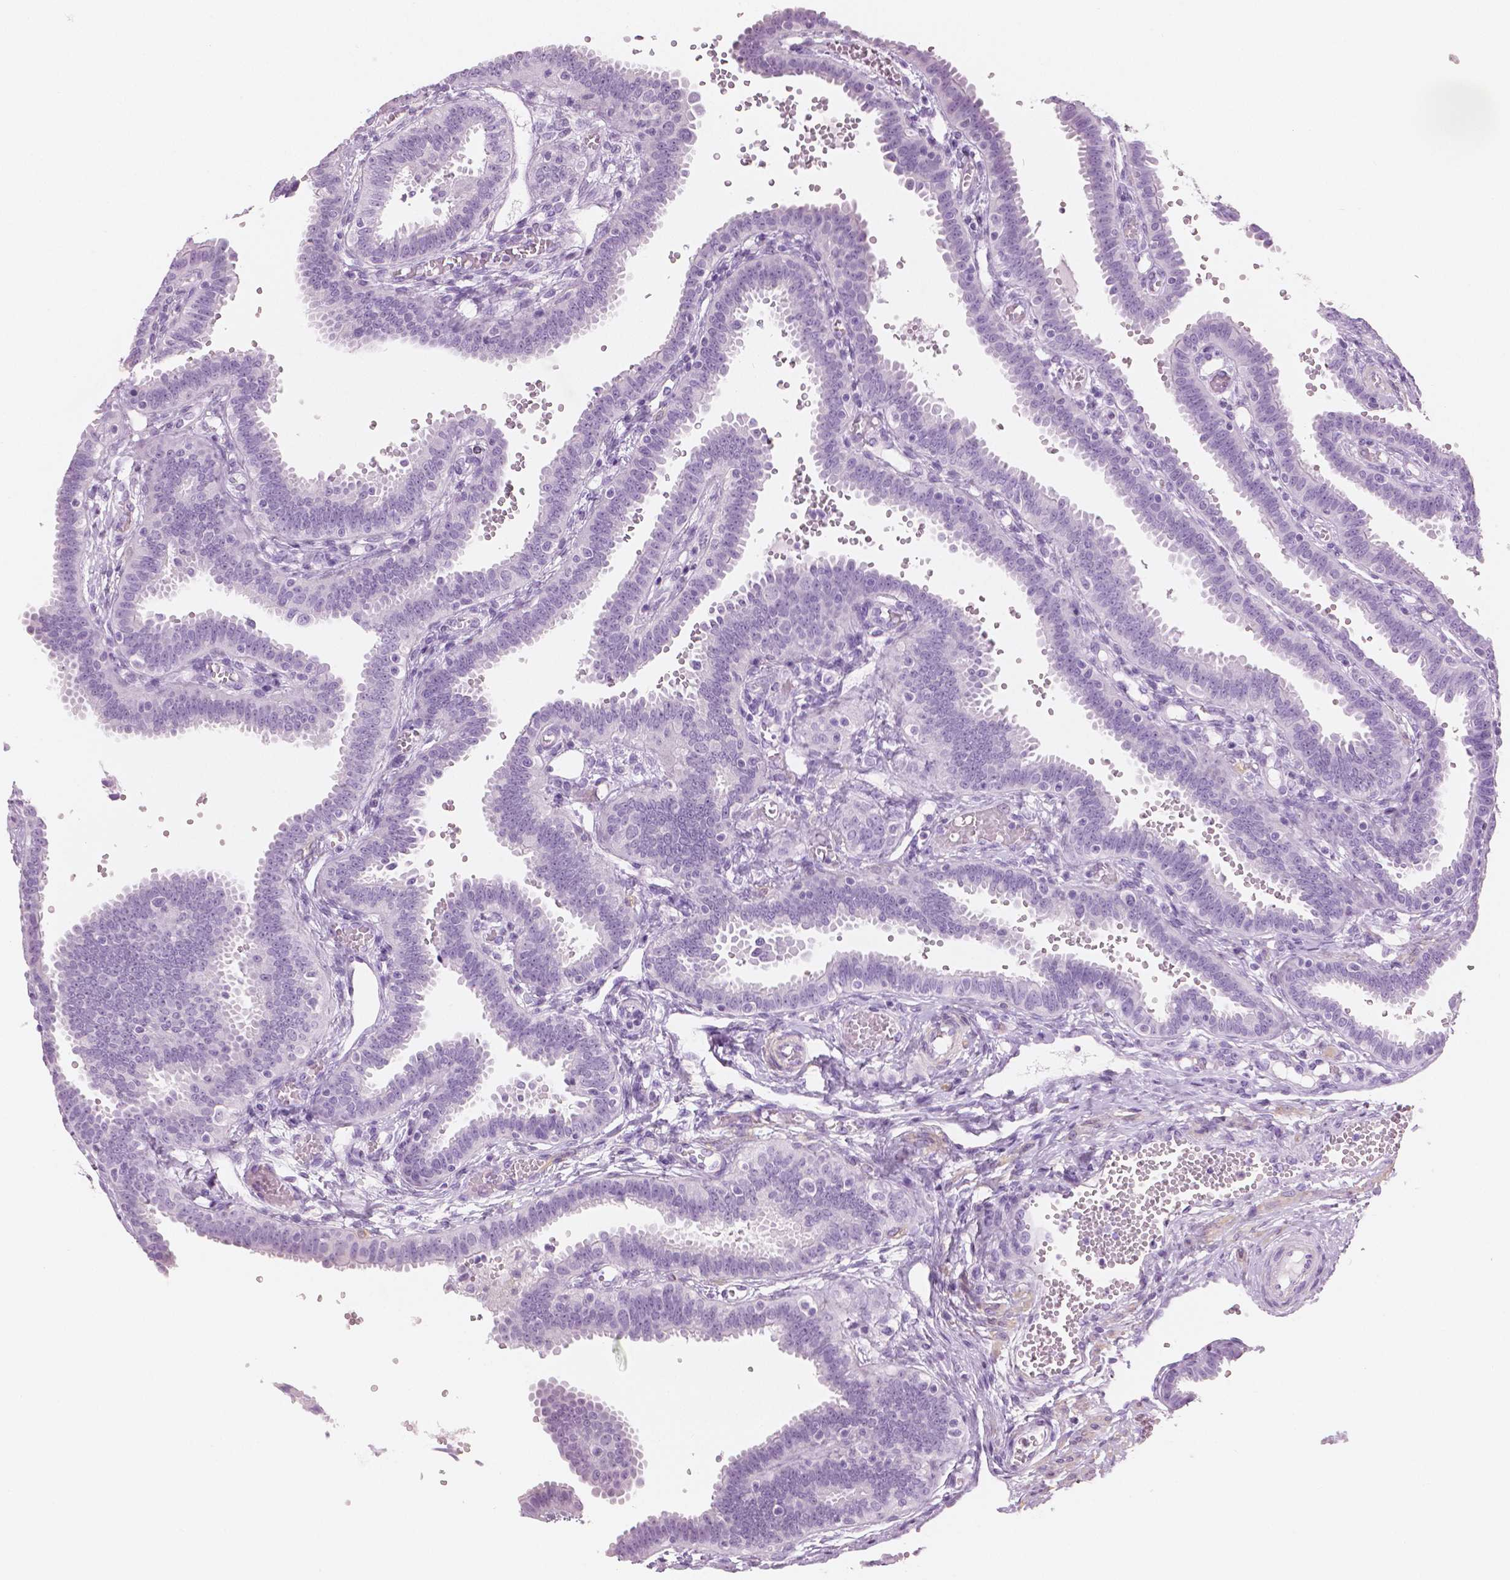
{"staining": {"intensity": "negative", "quantity": "none", "location": "none"}, "tissue": "fallopian tube", "cell_type": "Glandular cells", "image_type": "normal", "snomed": [{"axis": "morphology", "description": "Normal tissue, NOS"}, {"axis": "topography", "description": "Fallopian tube"}], "caption": "A high-resolution photomicrograph shows immunohistochemistry (IHC) staining of unremarkable fallopian tube, which demonstrates no significant expression in glandular cells.", "gene": "PLIN4", "patient": {"sex": "female", "age": 37}}